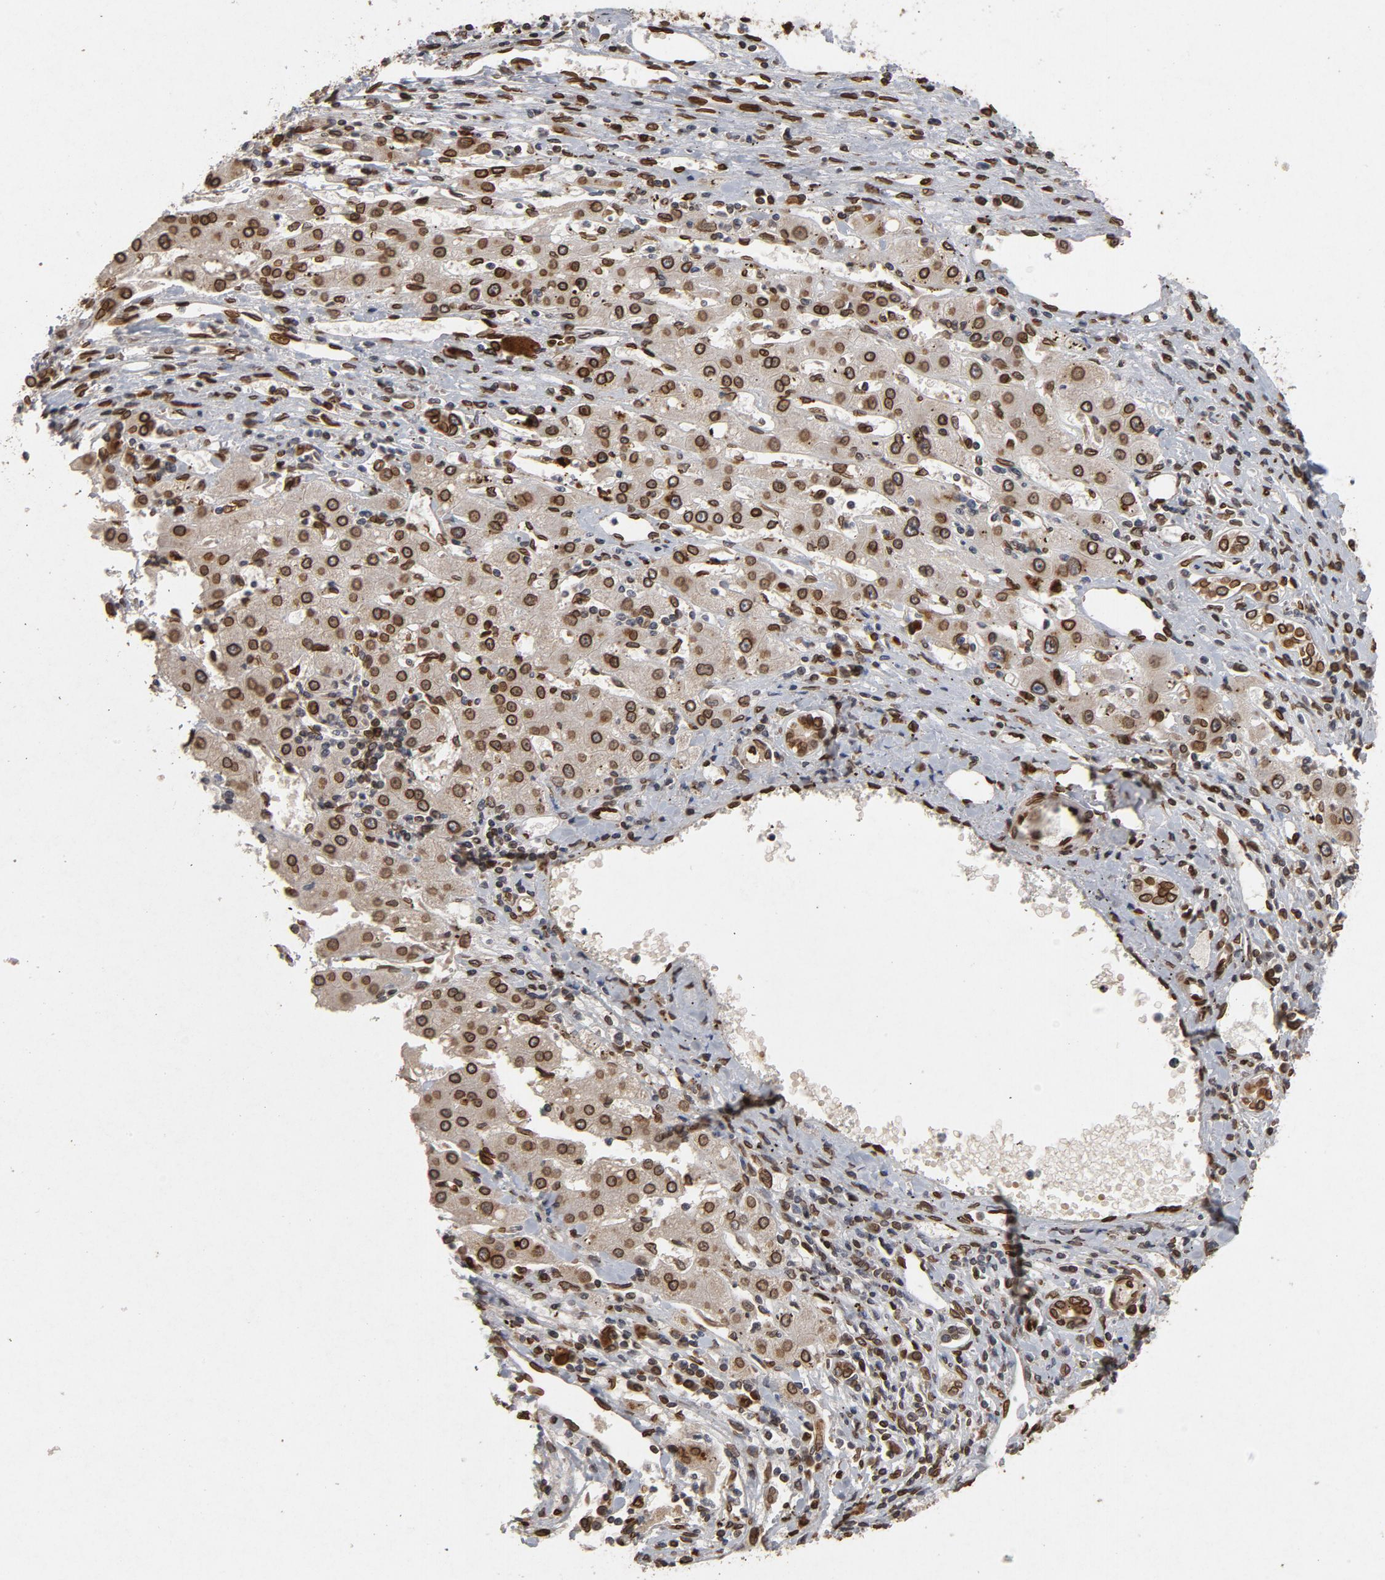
{"staining": {"intensity": "strong", "quantity": ">75%", "location": "cytoplasmic/membranous,nuclear"}, "tissue": "liver cancer", "cell_type": "Tumor cells", "image_type": "cancer", "snomed": [{"axis": "morphology", "description": "Carcinoma, Hepatocellular, NOS"}, {"axis": "topography", "description": "Liver"}], "caption": "Immunohistochemistry photomicrograph of neoplastic tissue: human liver hepatocellular carcinoma stained using immunohistochemistry displays high levels of strong protein expression localized specifically in the cytoplasmic/membranous and nuclear of tumor cells, appearing as a cytoplasmic/membranous and nuclear brown color.", "gene": "LMNA", "patient": {"sex": "male", "age": 72}}